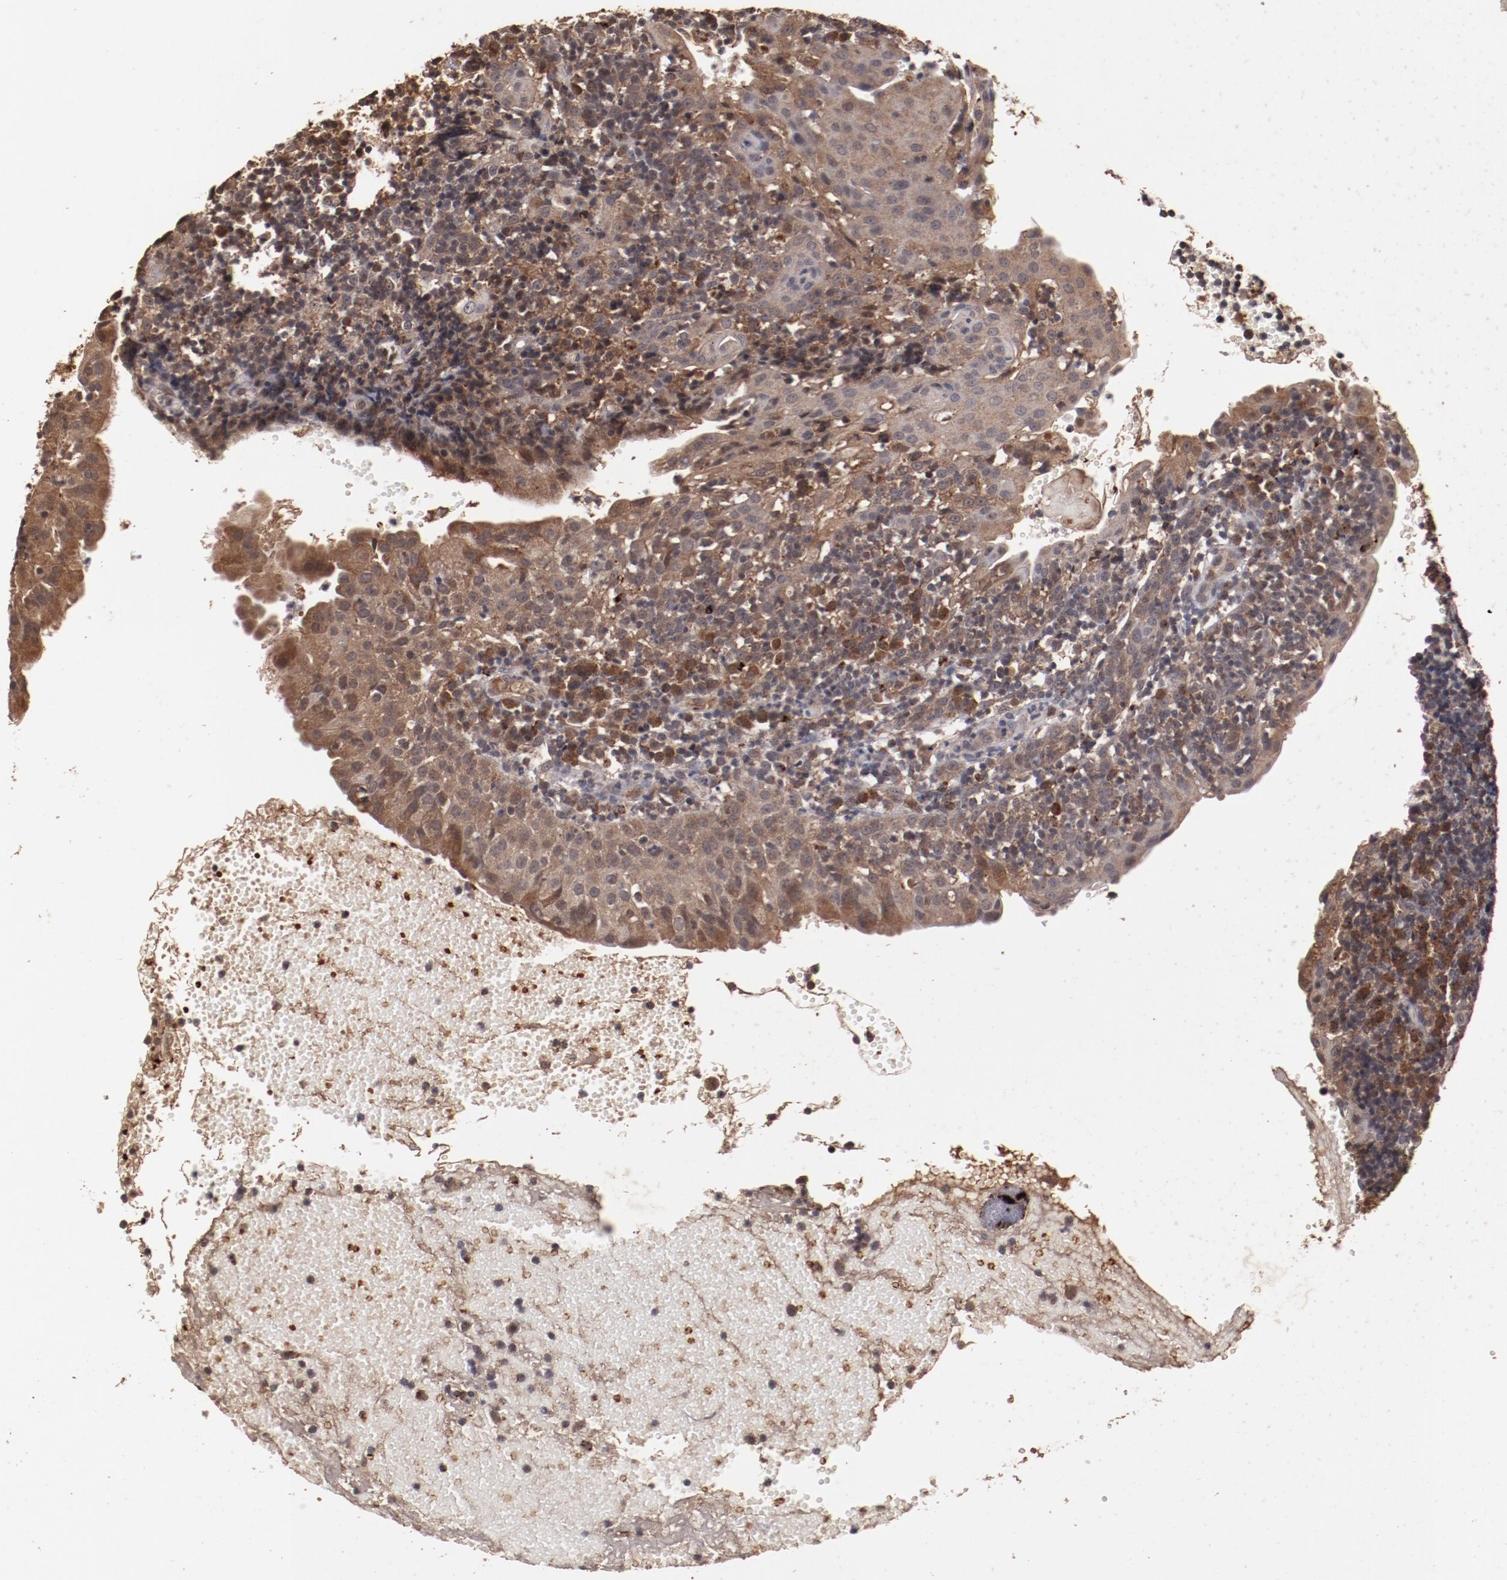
{"staining": {"intensity": "weak", "quantity": ">75%", "location": "cytoplasmic/membranous"}, "tissue": "tonsil", "cell_type": "Germinal center cells", "image_type": "normal", "snomed": [{"axis": "morphology", "description": "Normal tissue, NOS"}, {"axis": "topography", "description": "Tonsil"}], "caption": "Immunohistochemical staining of unremarkable human tonsil demonstrates low levels of weak cytoplasmic/membranous positivity in about >75% of germinal center cells. The staining was performed using DAB (3,3'-diaminobenzidine) to visualize the protein expression in brown, while the nuclei were stained in blue with hematoxylin (Magnification: 20x).", "gene": "TENM1", "patient": {"sex": "female", "age": 40}}